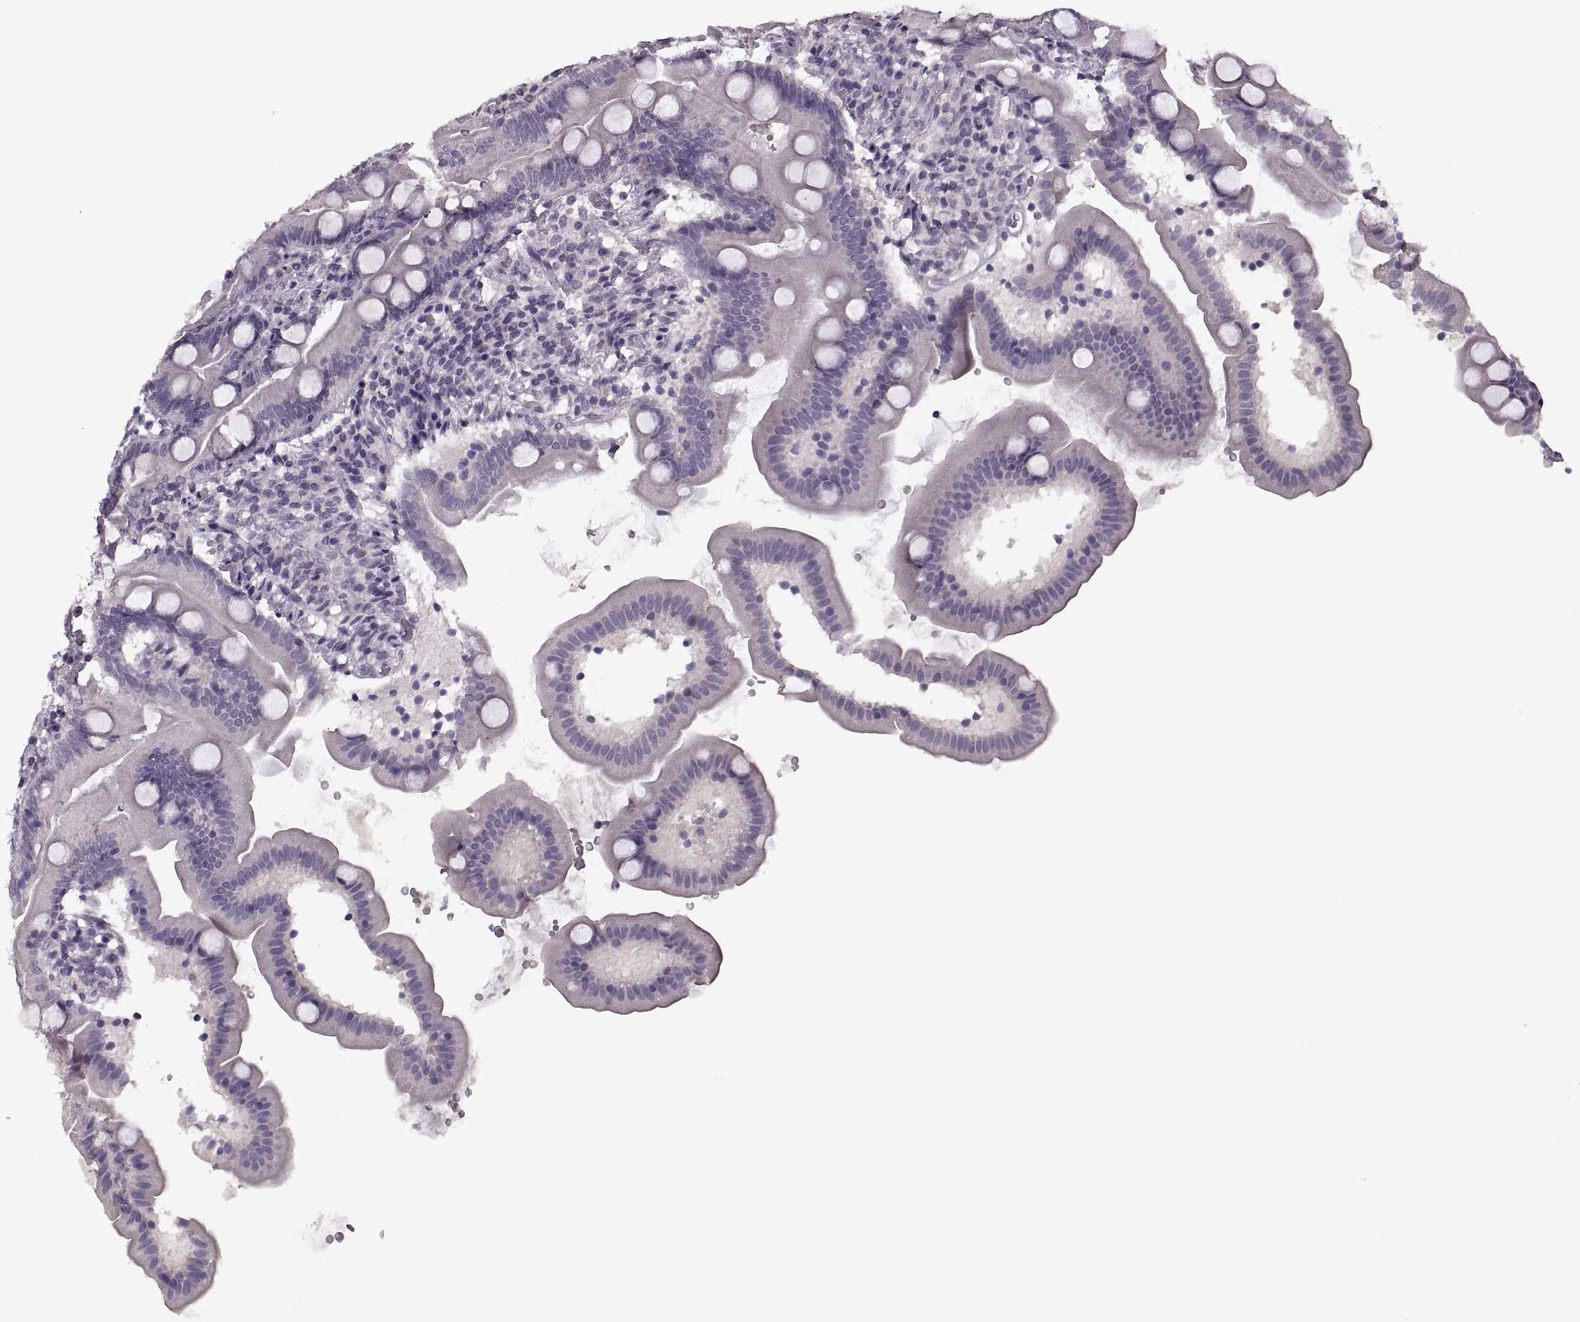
{"staining": {"intensity": "negative", "quantity": "none", "location": "none"}, "tissue": "duodenum", "cell_type": "Glandular cells", "image_type": "normal", "snomed": [{"axis": "morphology", "description": "Normal tissue, NOS"}, {"axis": "topography", "description": "Duodenum"}], "caption": "Immunohistochemistry photomicrograph of benign duodenum stained for a protein (brown), which displays no staining in glandular cells.", "gene": "PAGE2B", "patient": {"sex": "female", "age": 67}}